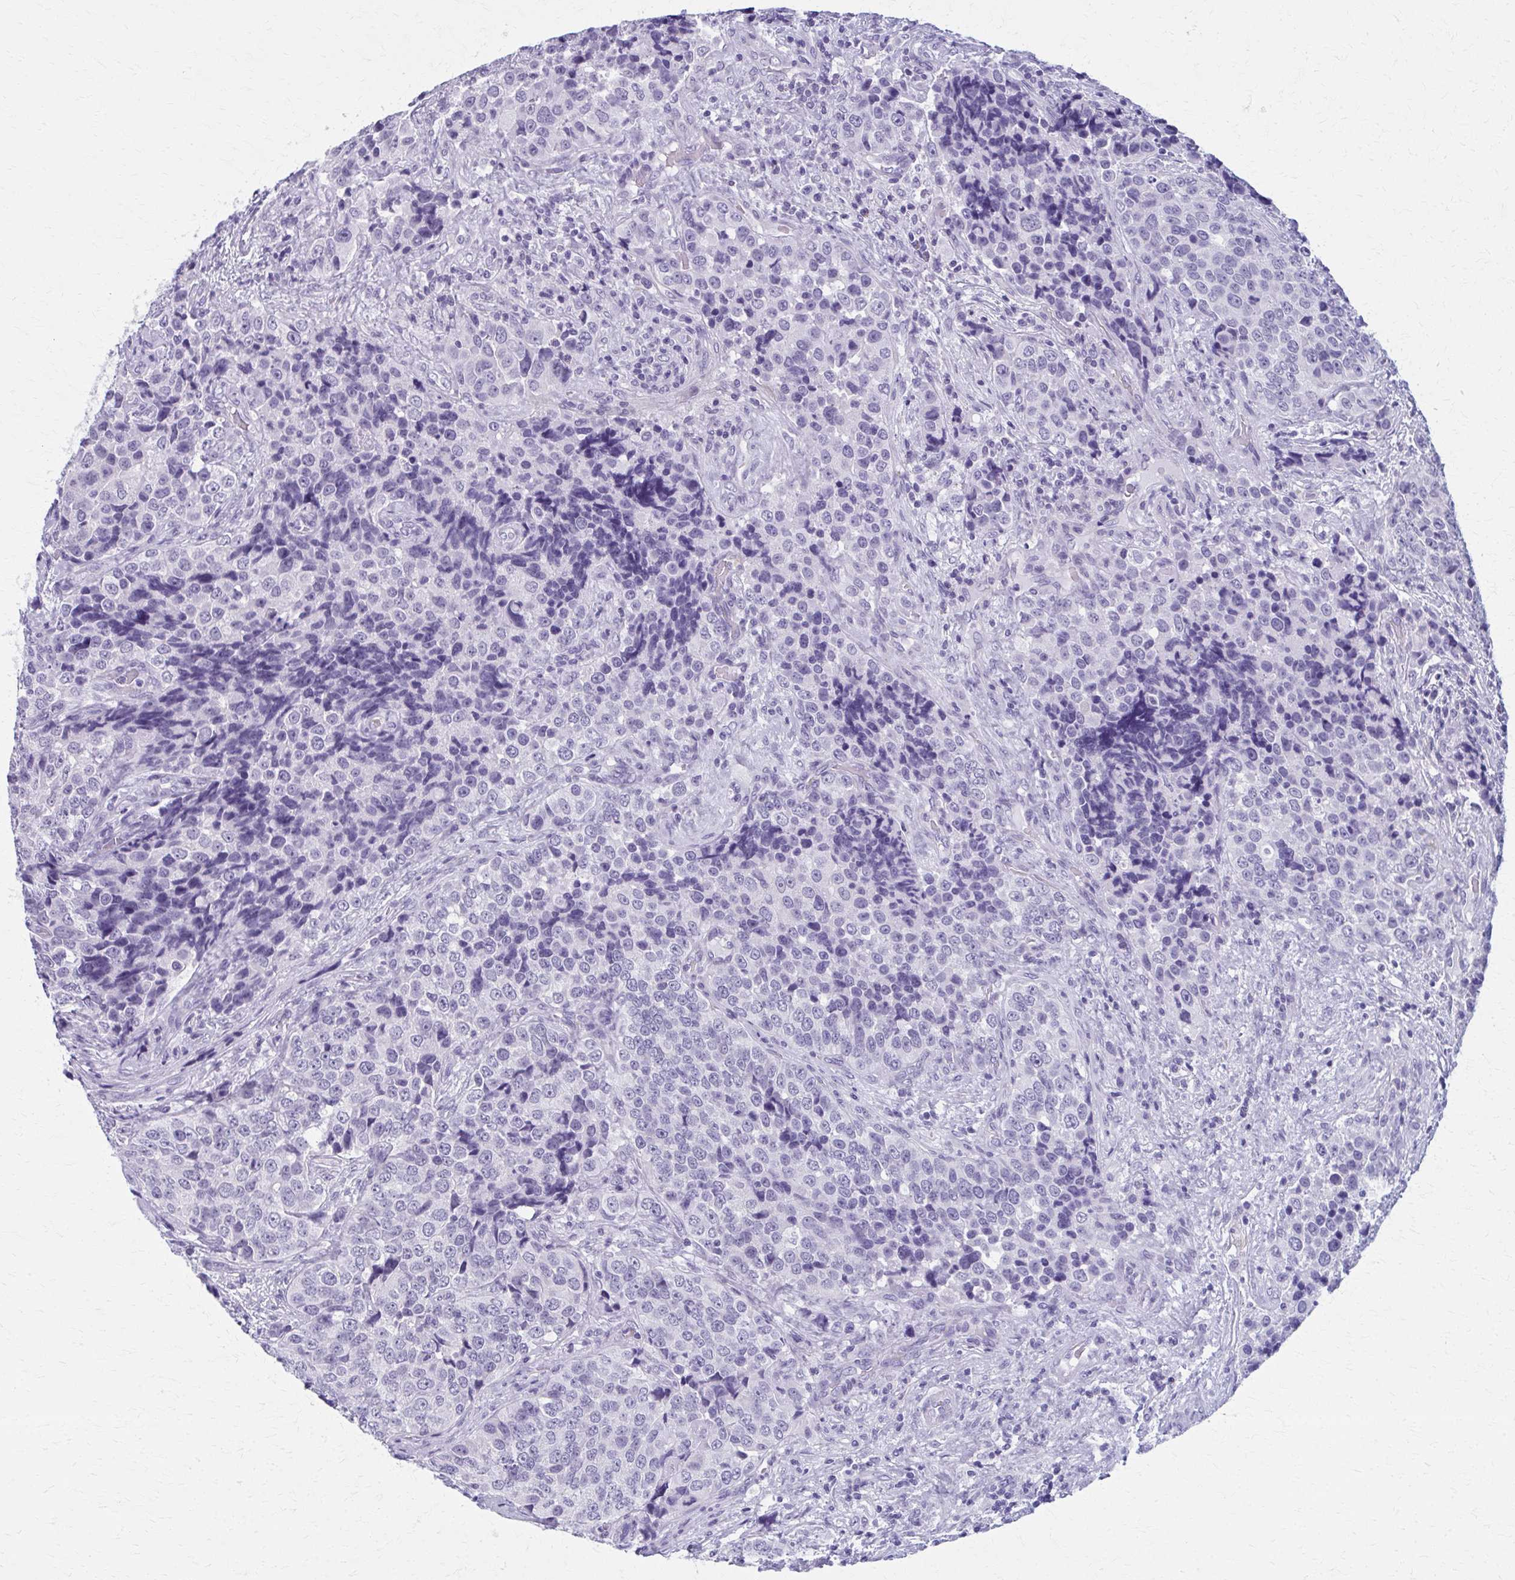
{"staining": {"intensity": "negative", "quantity": "none", "location": "none"}, "tissue": "urothelial cancer", "cell_type": "Tumor cells", "image_type": "cancer", "snomed": [{"axis": "morphology", "description": "Urothelial carcinoma, NOS"}, {"axis": "topography", "description": "Urinary bladder"}], "caption": "A high-resolution histopathology image shows IHC staining of transitional cell carcinoma, which exhibits no significant expression in tumor cells.", "gene": "MPLKIP", "patient": {"sex": "male", "age": 52}}